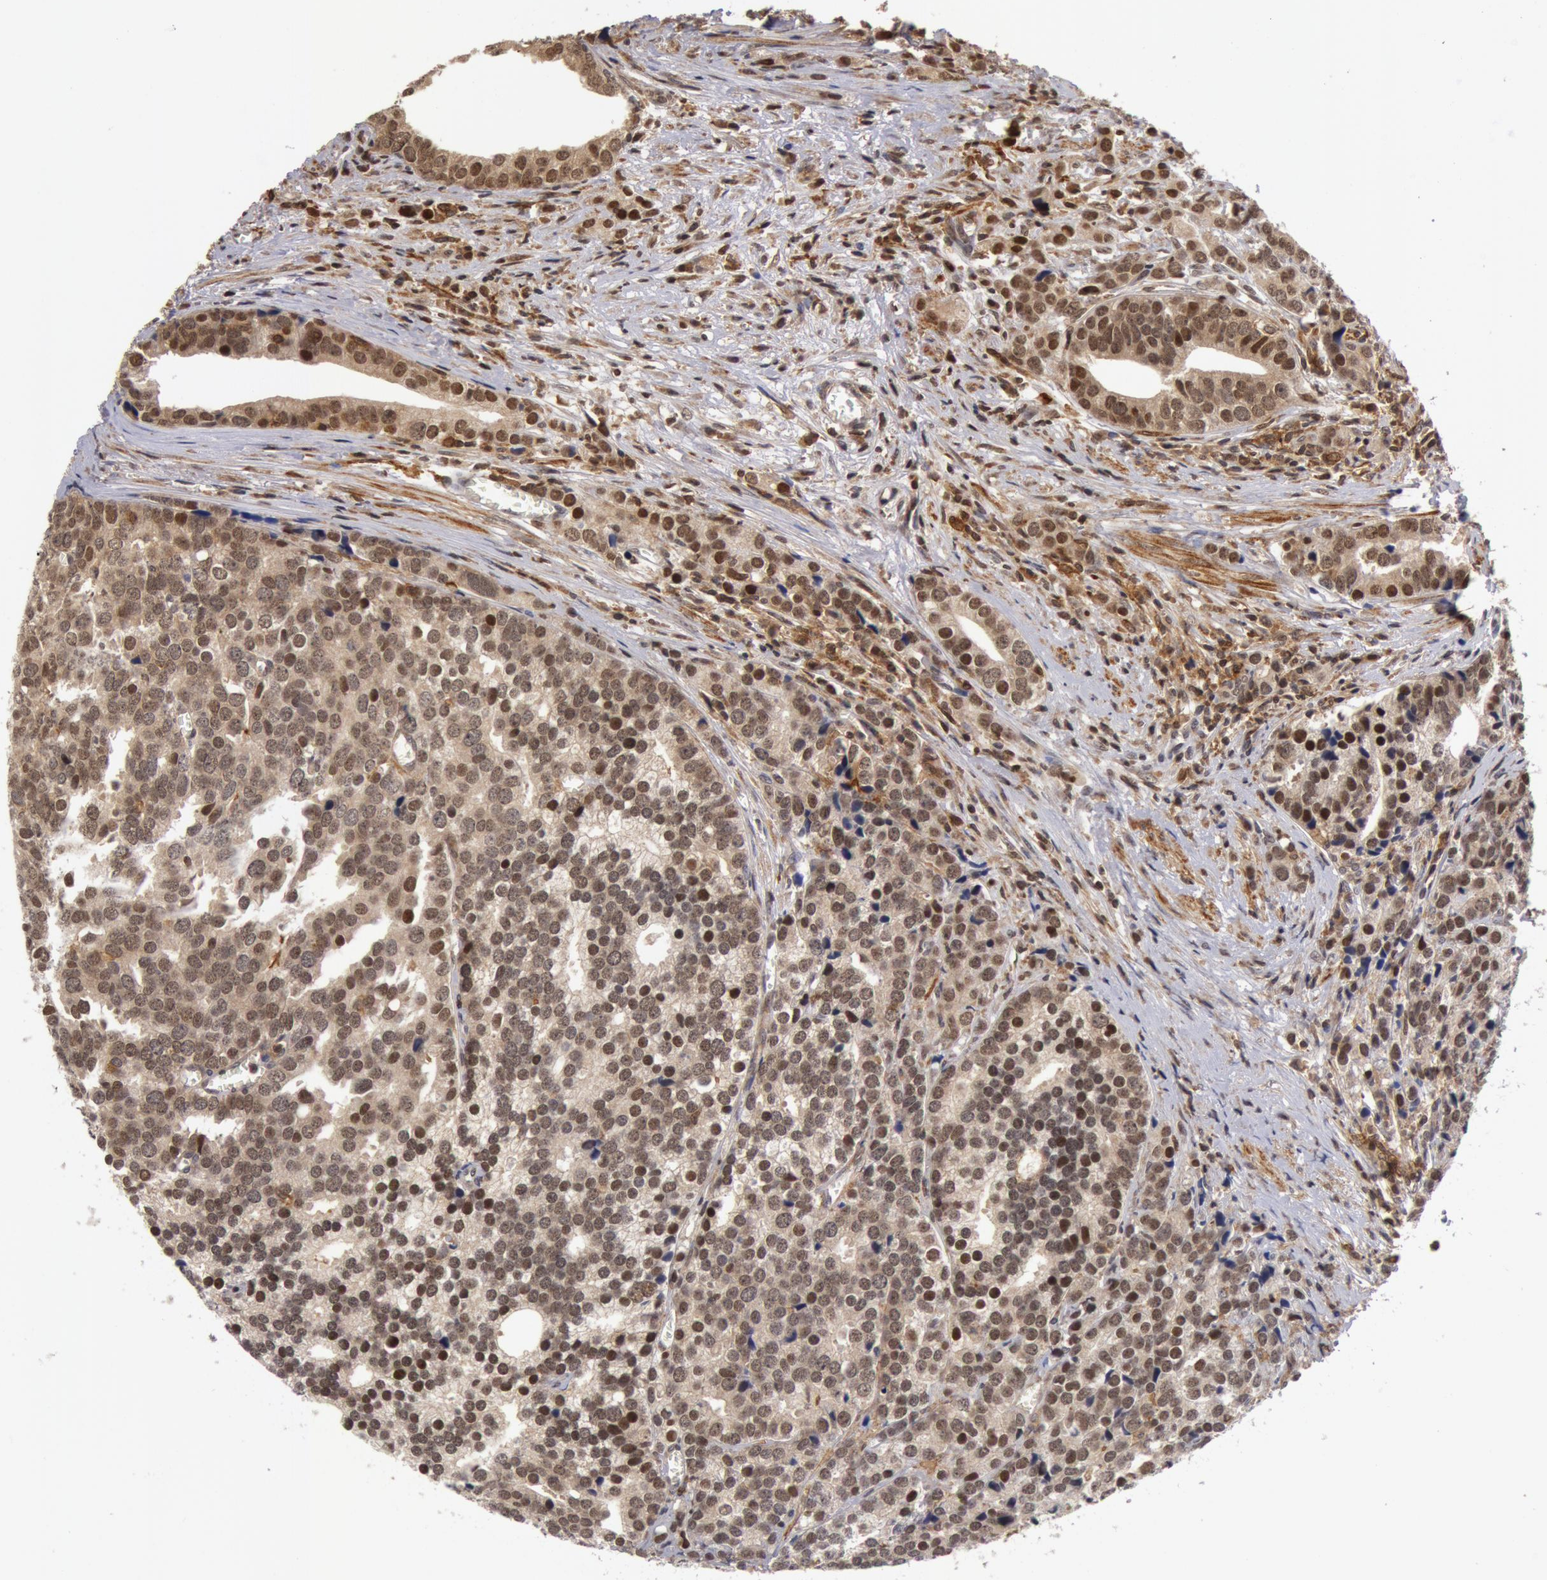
{"staining": {"intensity": "weak", "quantity": "25%-75%", "location": "nuclear"}, "tissue": "prostate cancer", "cell_type": "Tumor cells", "image_type": "cancer", "snomed": [{"axis": "morphology", "description": "Adenocarcinoma, High grade"}, {"axis": "topography", "description": "Prostate"}], "caption": "Human prostate high-grade adenocarcinoma stained for a protein (brown) exhibits weak nuclear positive staining in approximately 25%-75% of tumor cells.", "gene": "ZNF350", "patient": {"sex": "male", "age": 71}}